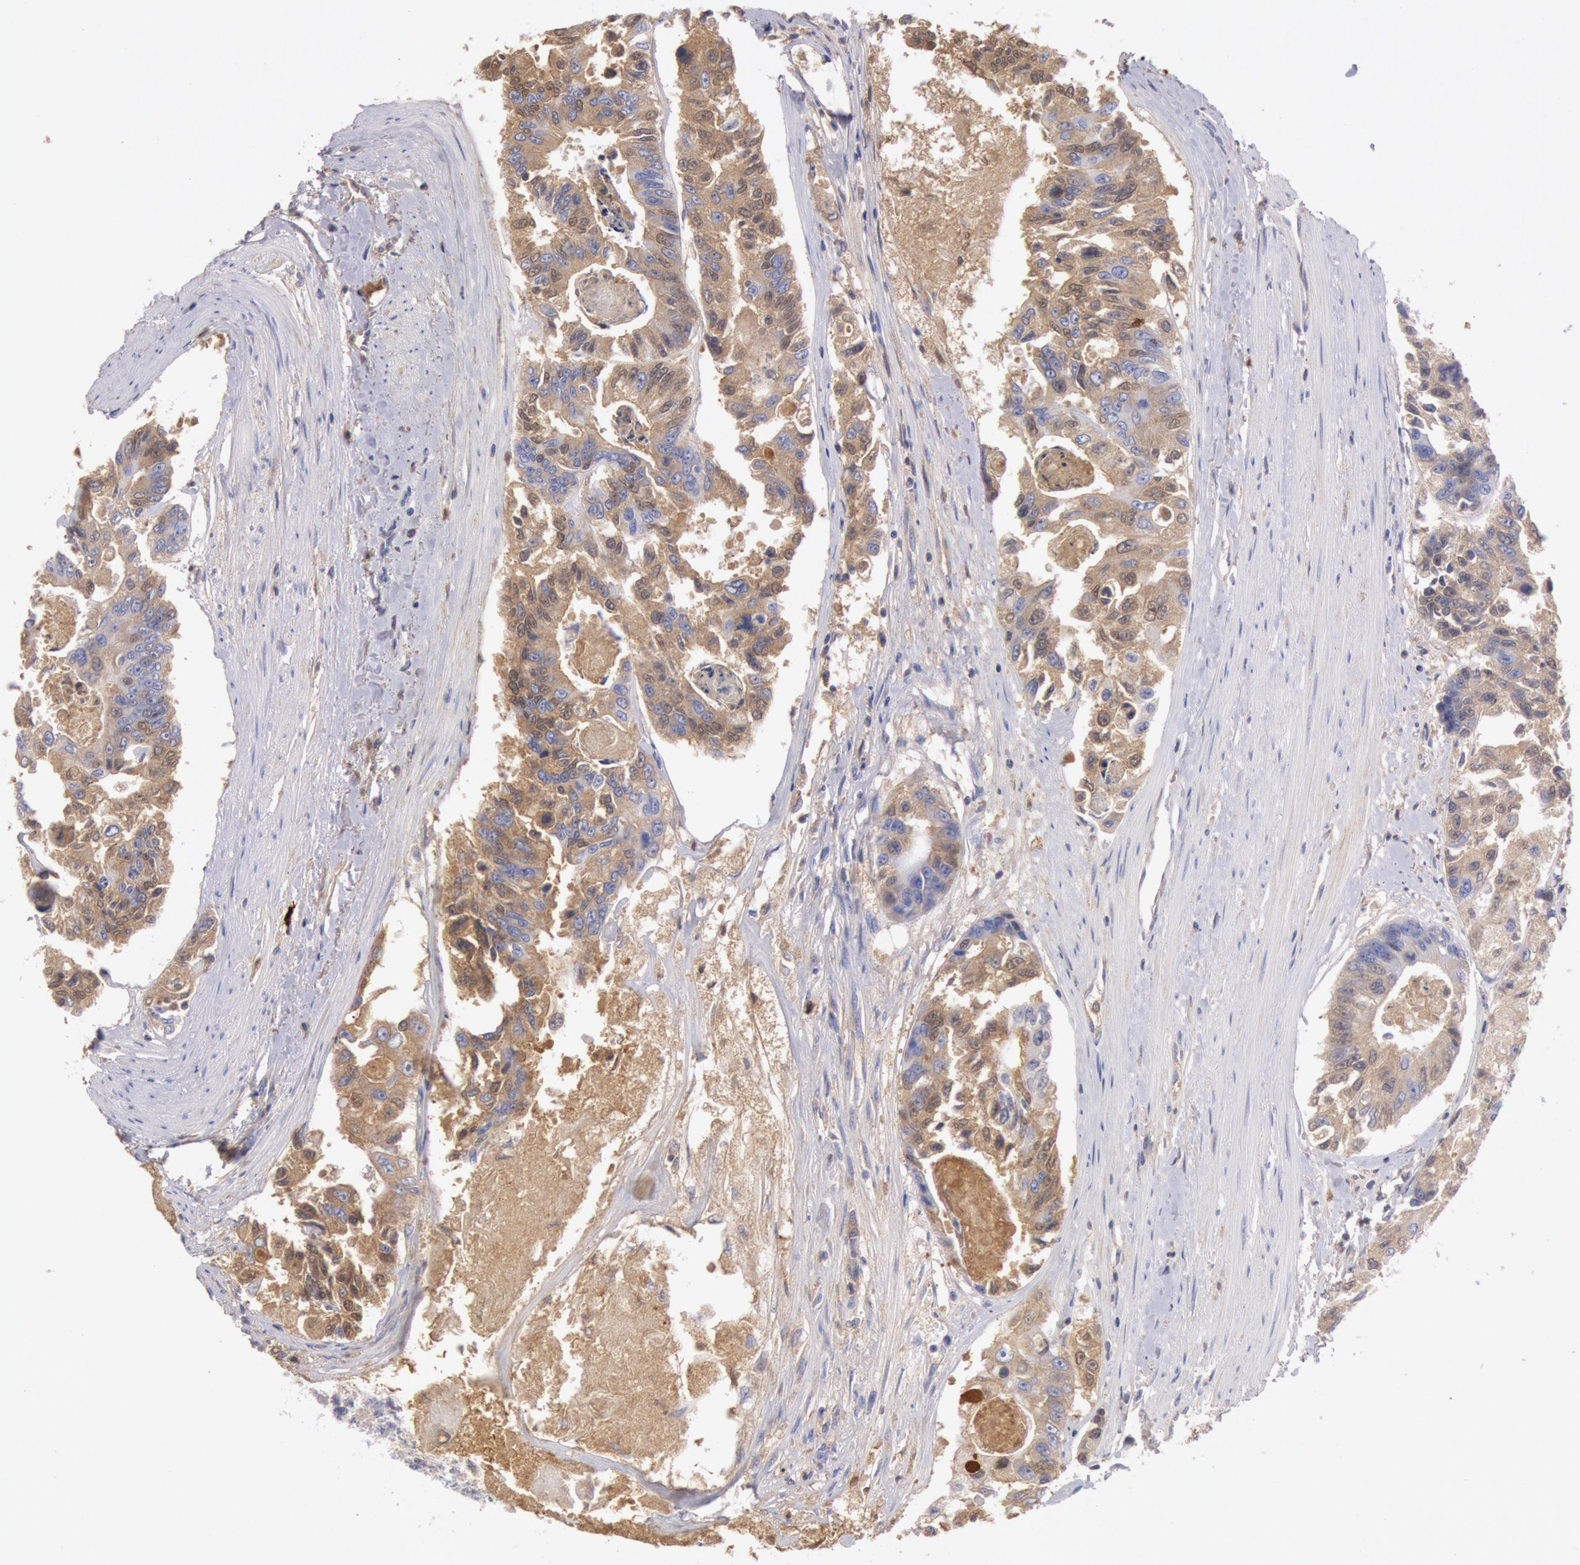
{"staining": {"intensity": "weak", "quantity": "25%-75%", "location": "cytoplasmic/membranous"}, "tissue": "colorectal cancer", "cell_type": "Tumor cells", "image_type": "cancer", "snomed": [{"axis": "morphology", "description": "Adenocarcinoma, NOS"}, {"axis": "topography", "description": "Colon"}], "caption": "Tumor cells display weak cytoplasmic/membranous staining in approximately 25%-75% of cells in colorectal cancer (adenocarcinoma).", "gene": "IGHA1", "patient": {"sex": "female", "age": 86}}